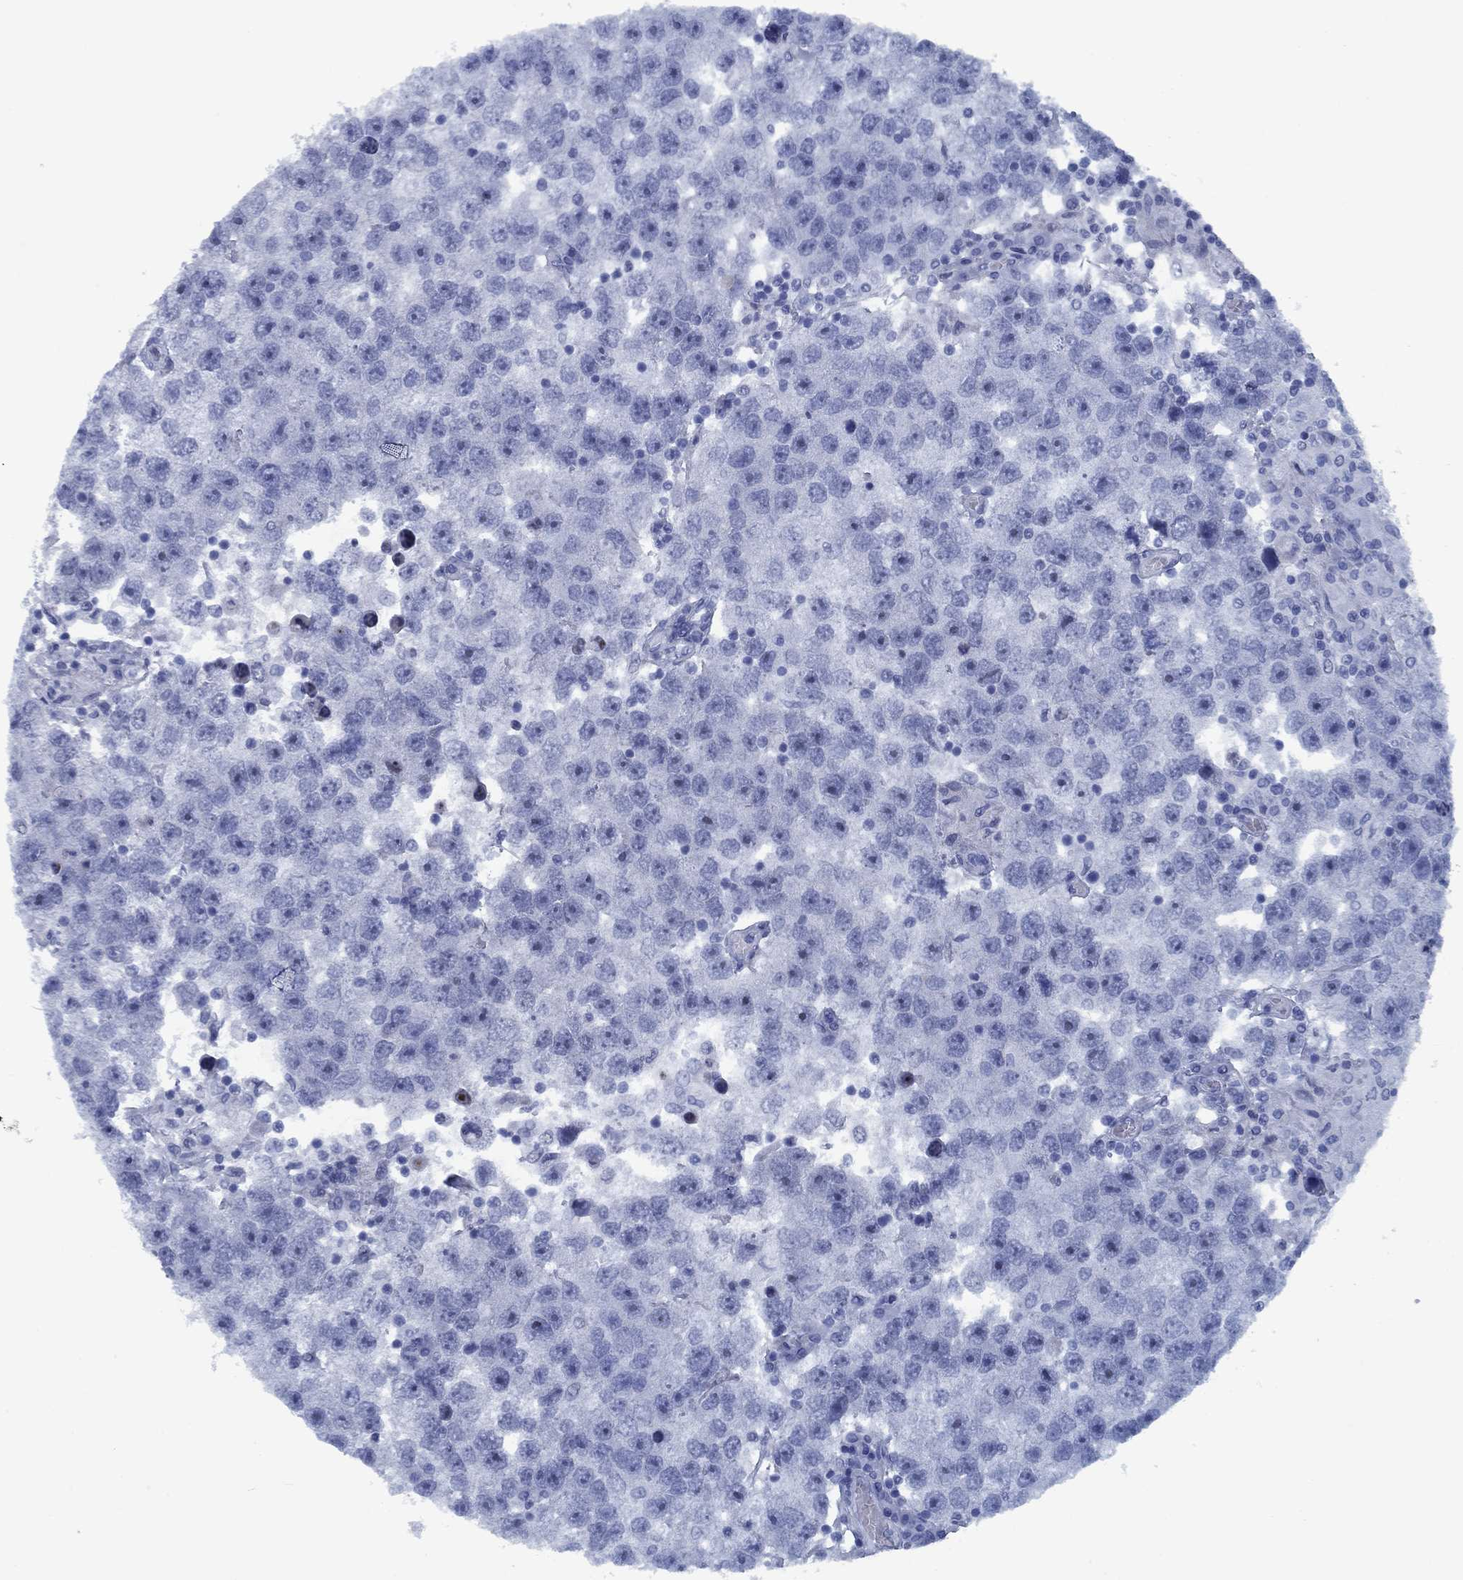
{"staining": {"intensity": "negative", "quantity": "none", "location": "none"}, "tissue": "testis cancer", "cell_type": "Tumor cells", "image_type": "cancer", "snomed": [{"axis": "morphology", "description": "Seminoma, NOS"}, {"axis": "topography", "description": "Testis"}], "caption": "DAB immunohistochemical staining of testis cancer shows no significant staining in tumor cells.", "gene": "PNMA8A", "patient": {"sex": "male", "age": 26}}